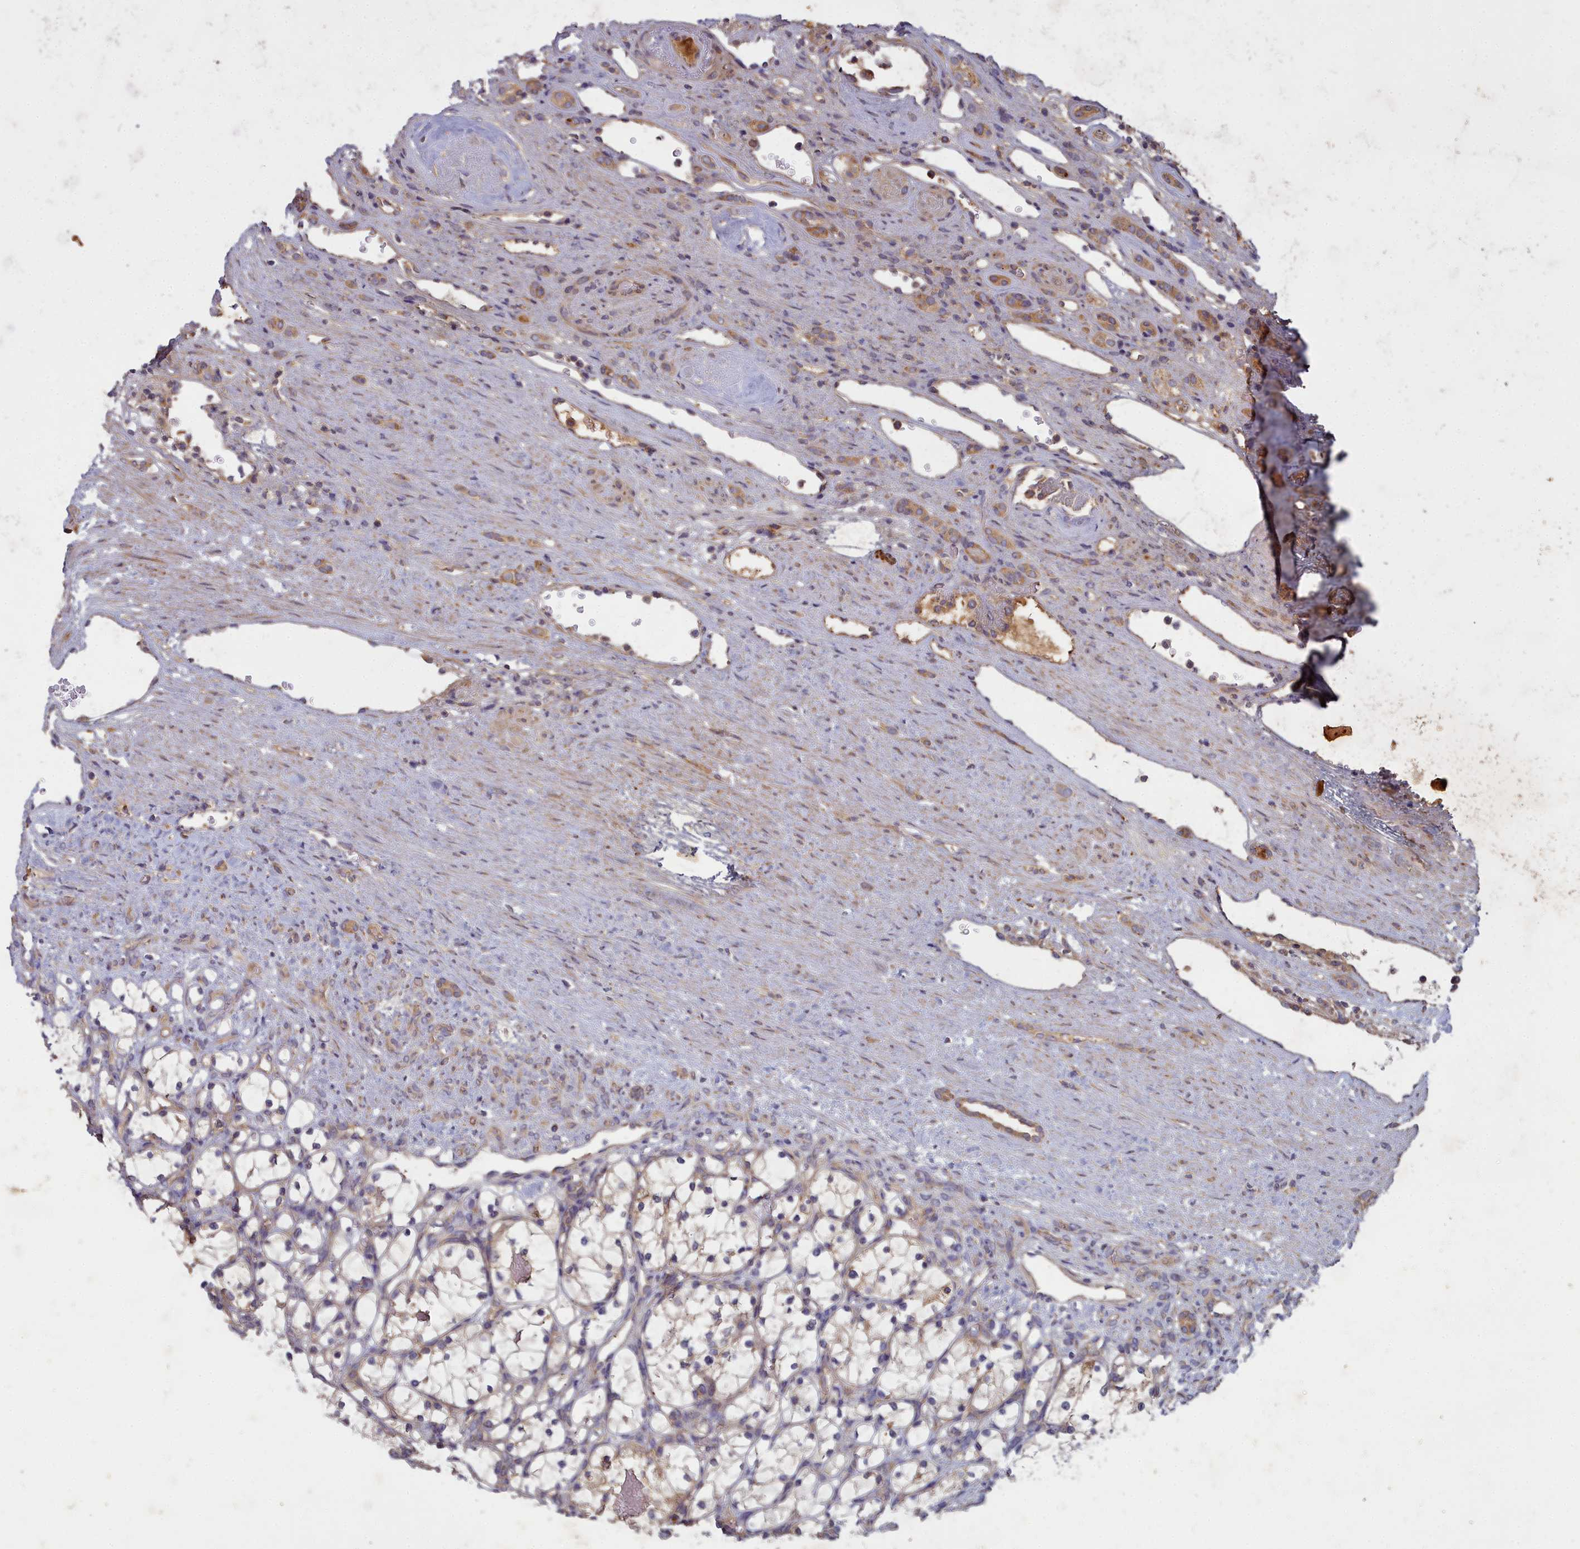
{"staining": {"intensity": "weak", "quantity": "25%-75%", "location": "cytoplasmic/membranous"}, "tissue": "renal cancer", "cell_type": "Tumor cells", "image_type": "cancer", "snomed": [{"axis": "morphology", "description": "Adenocarcinoma, NOS"}, {"axis": "topography", "description": "Kidney"}], "caption": "IHC image of human renal cancer (adenocarcinoma) stained for a protein (brown), which displays low levels of weak cytoplasmic/membranous positivity in approximately 25%-75% of tumor cells.", "gene": "CCDC167", "patient": {"sex": "female", "age": 69}}